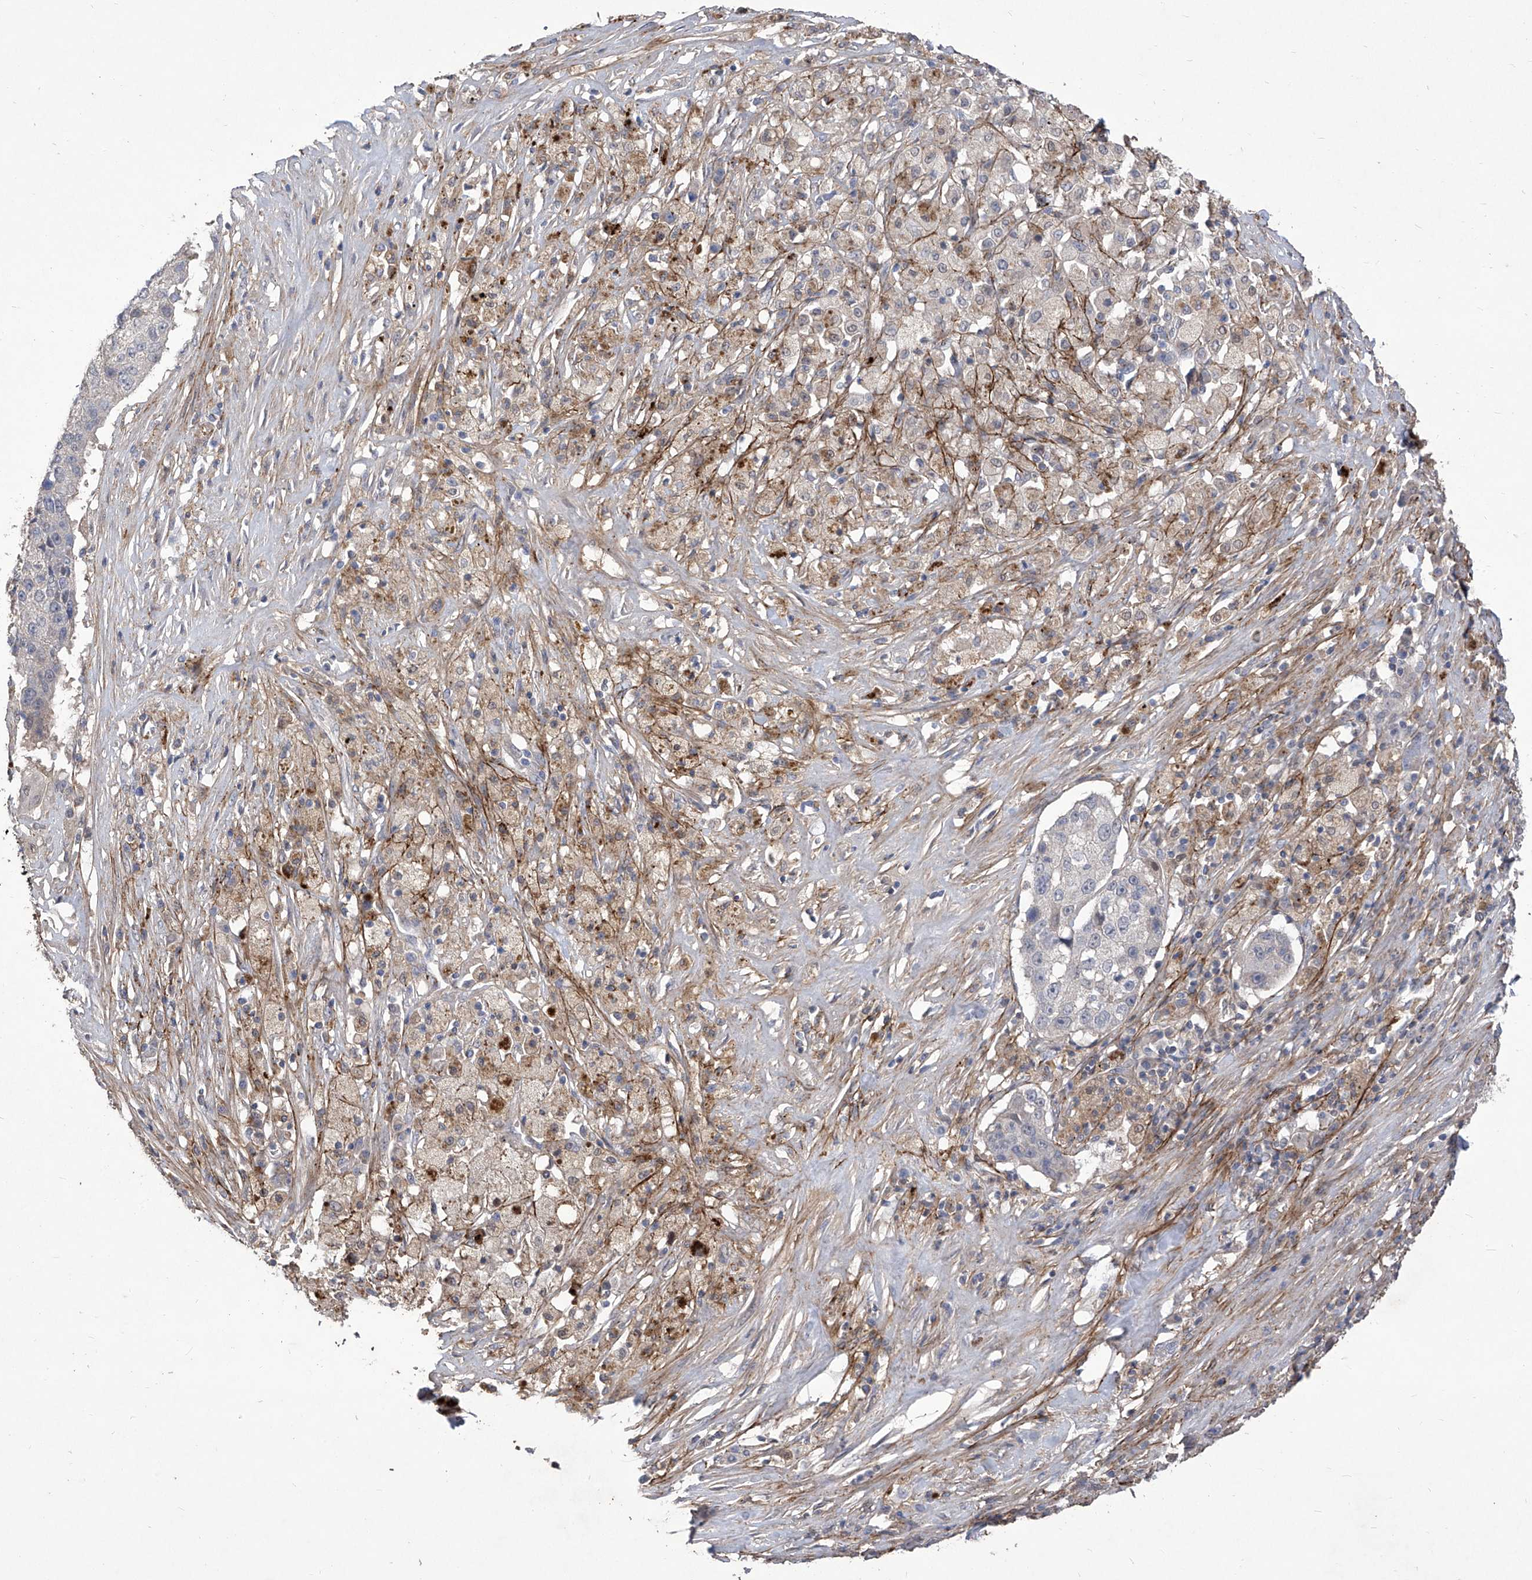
{"staining": {"intensity": "negative", "quantity": "none", "location": "none"}, "tissue": "lung cancer", "cell_type": "Tumor cells", "image_type": "cancer", "snomed": [{"axis": "morphology", "description": "Squamous cell carcinoma, NOS"}, {"axis": "topography", "description": "Lung"}], "caption": "IHC of human lung squamous cell carcinoma reveals no positivity in tumor cells. (DAB (3,3'-diaminobenzidine) immunohistochemistry (IHC) visualized using brightfield microscopy, high magnification).", "gene": "TXNIP", "patient": {"sex": "male", "age": 61}}